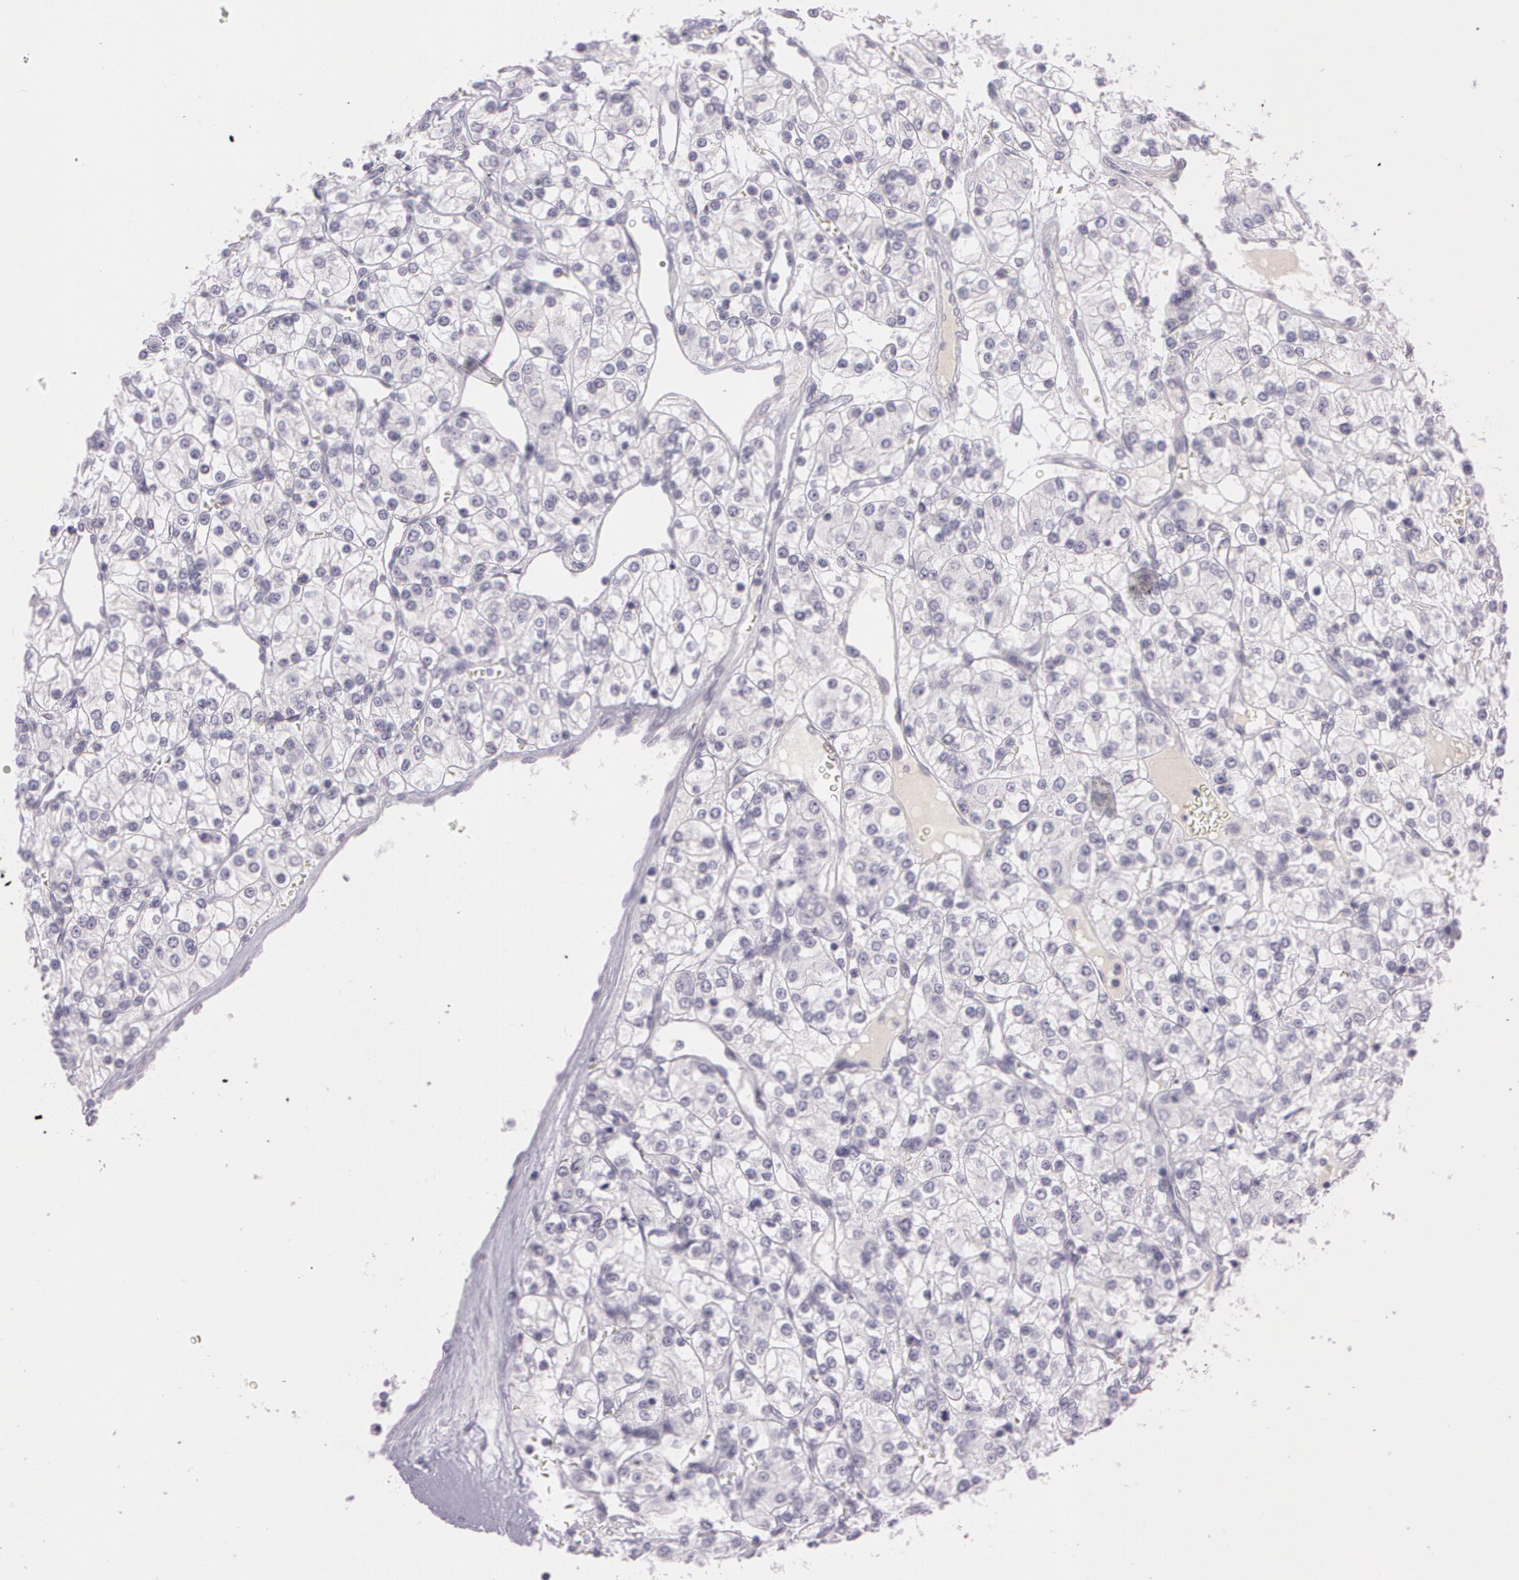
{"staining": {"intensity": "negative", "quantity": "none", "location": "none"}, "tissue": "renal cancer", "cell_type": "Tumor cells", "image_type": "cancer", "snomed": [{"axis": "morphology", "description": "Adenocarcinoma, NOS"}, {"axis": "topography", "description": "Kidney"}], "caption": "IHC of human renal cancer demonstrates no staining in tumor cells.", "gene": "OTC", "patient": {"sex": "female", "age": 62}}